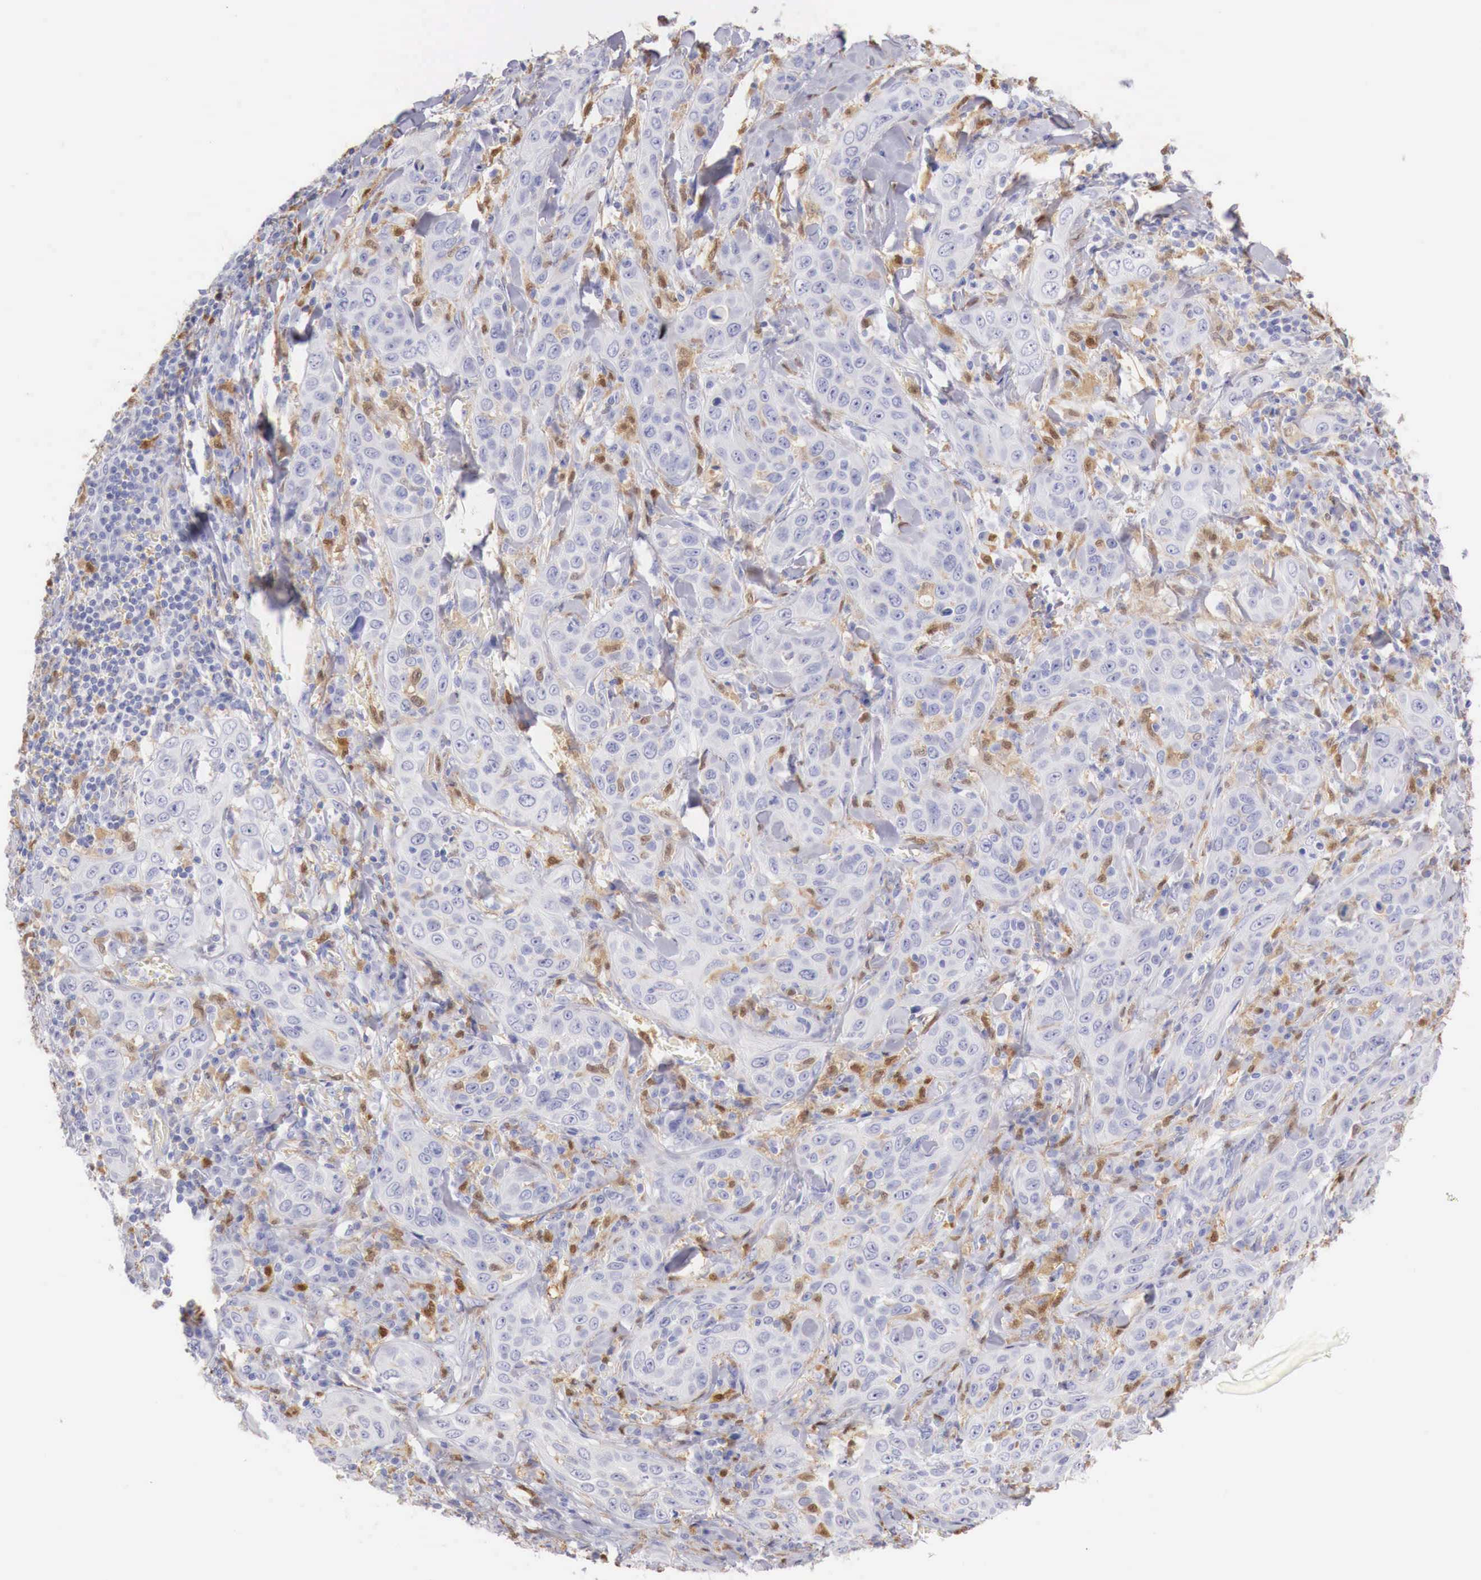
{"staining": {"intensity": "negative", "quantity": "none", "location": "none"}, "tissue": "skin cancer", "cell_type": "Tumor cells", "image_type": "cancer", "snomed": [{"axis": "morphology", "description": "Squamous cell carcinoma, NOS"}, {"axis": "topography", "description": "Skin"}], "caption": "Skin cancer was stained to show a protein in brown. There is no significant staining in tumor cells.", "gene": "RENBP", "patient": {"sex": "male", "age": 84}}